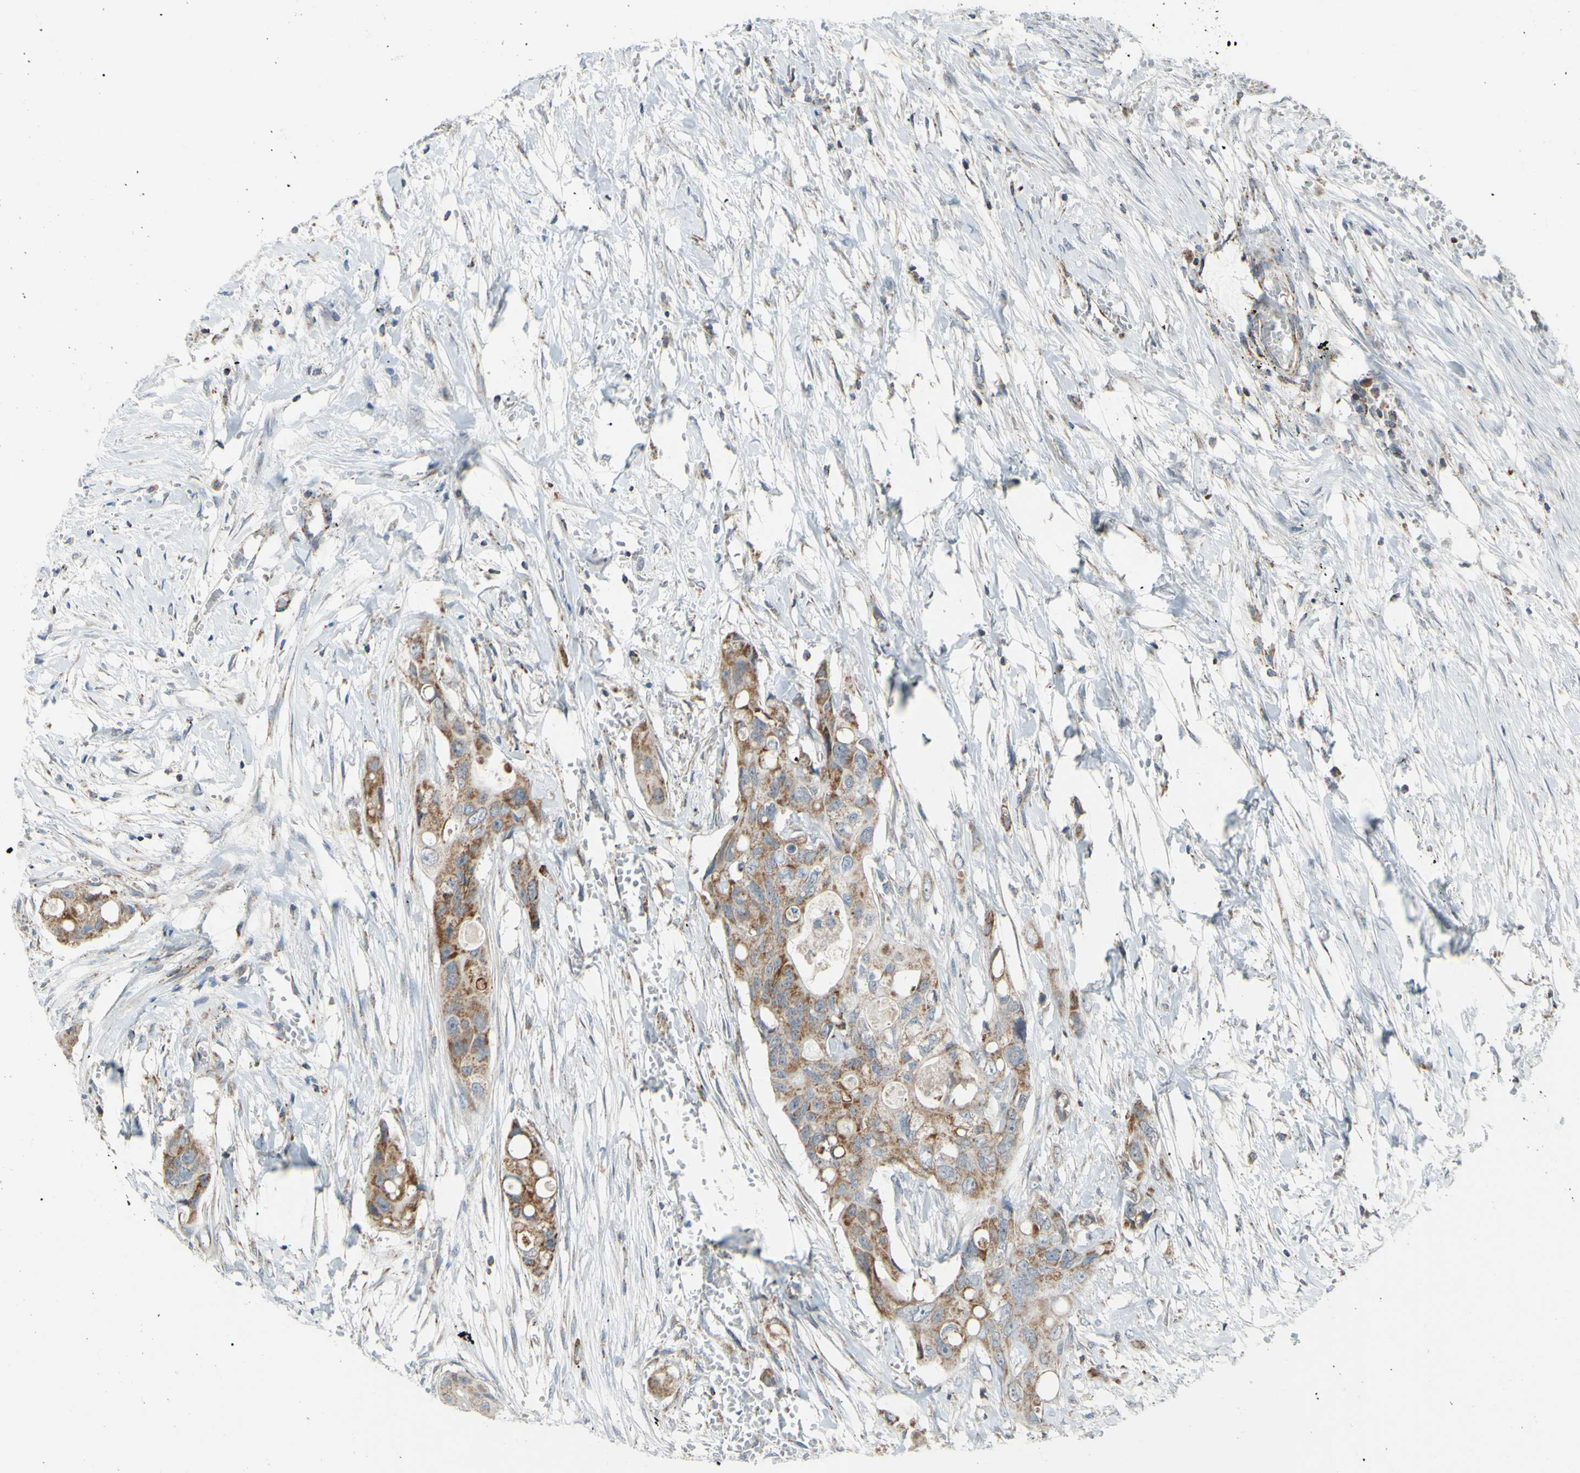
{"staining": {"intensity": "moderate", "quantity": "25%-75%", "location": "cytoplasmic/membranous"}, "tissue": "colorectal cancer", "cell_type": "Tumor cells", "image_type": "cancer", "snomed": [{"axis": "morphology", "description": "Adenocarcinoma, NOS"}, {"axis": "topography", "description": "Colon"}], "caption": "Immunohistochemistry (IHC) image of neoplastic tissue: human colorectal adenocarcinoma stained using IHC exhibits medium levels of moderate protein expression localized specifically in the cytoplasmic/membranous of tumor cells, appearing as a cytoplasmic/membranous brown color.", "gene": "GLT8D1", "patient": {"sex": "female", "age": 57}}